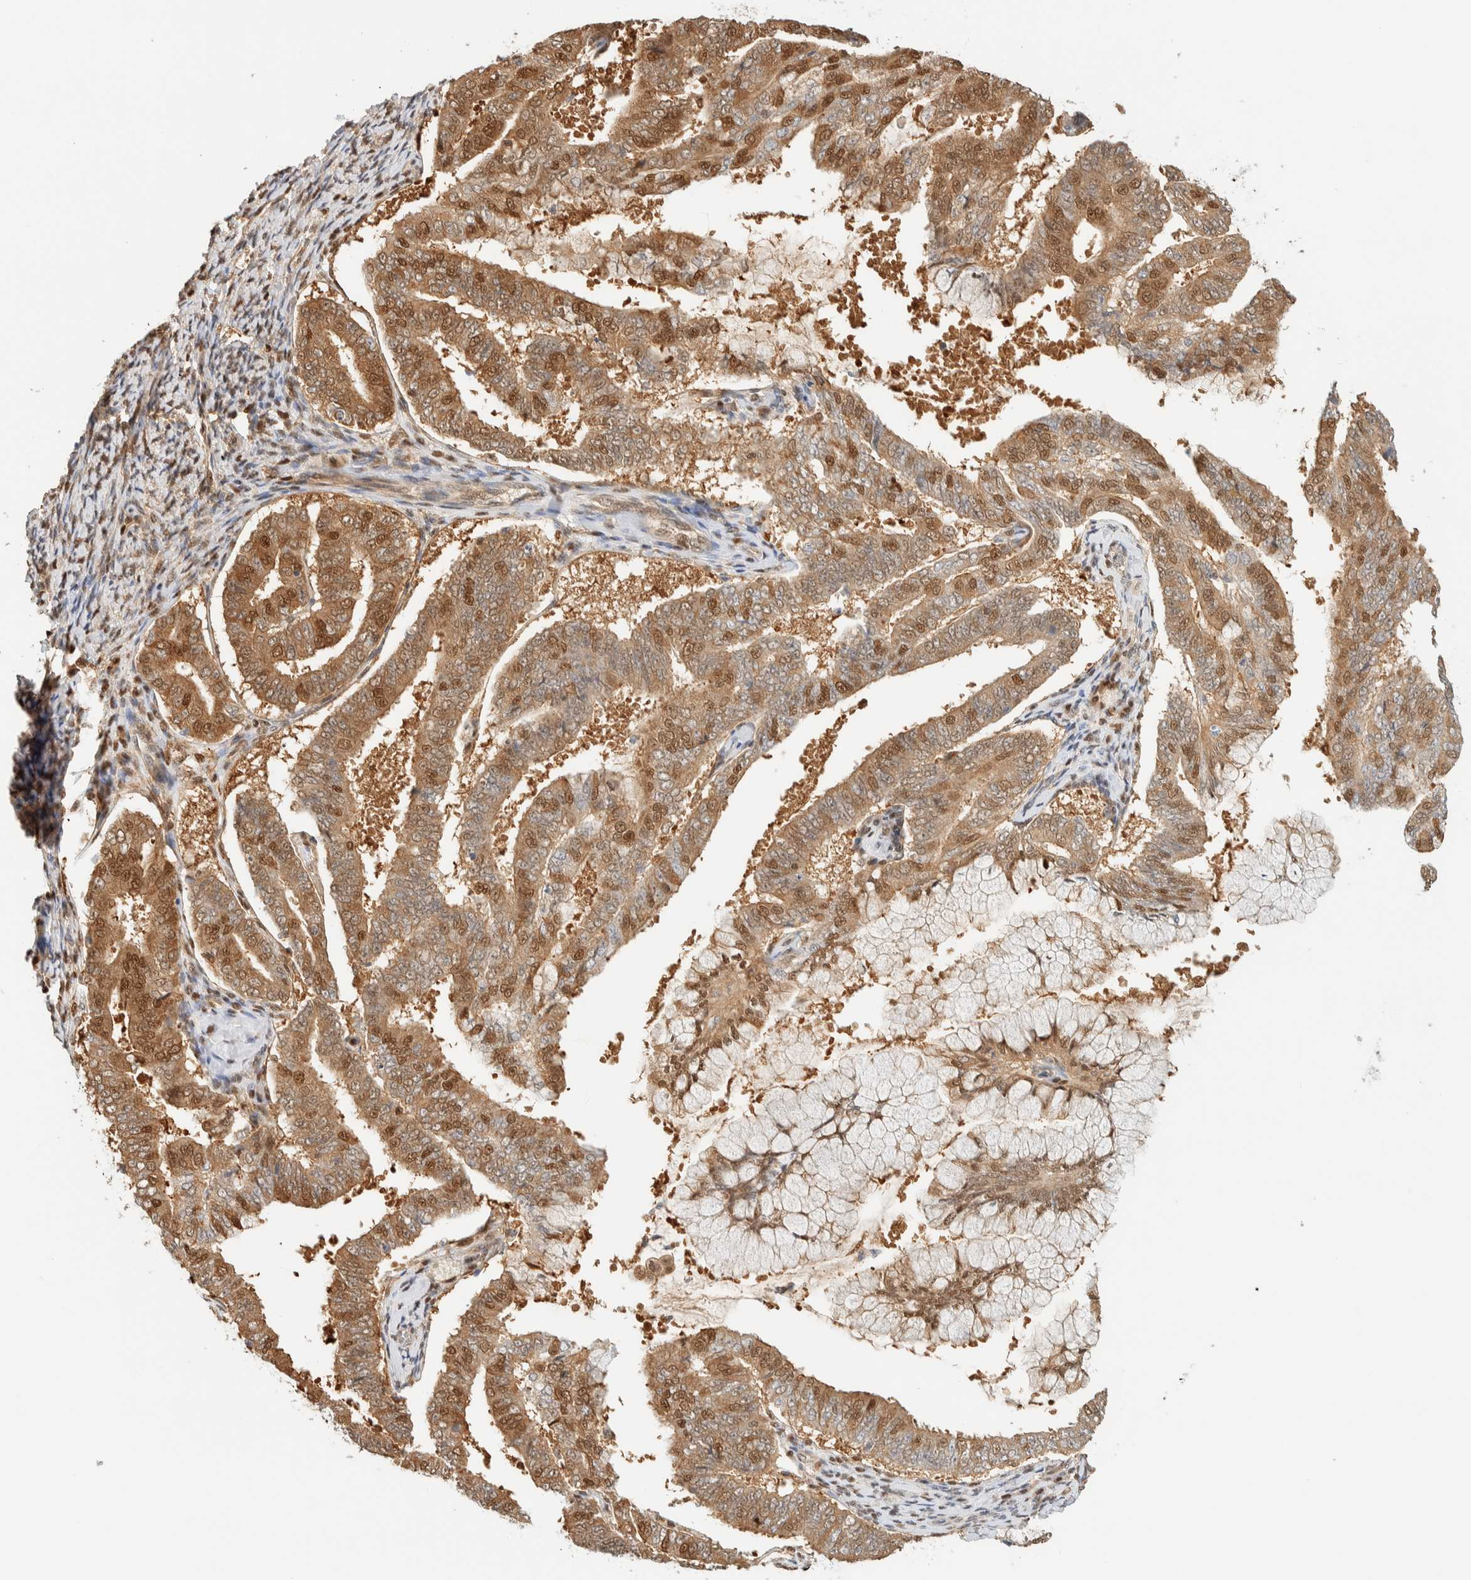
{"staining": {"intensity": "moderate", "quantity": ">75%", "location": "cytoplasmic/membranous,nuclear"}, "tissue": "endometrial cancer", "cell_type": "Tumor cells", "image_type": "cancer", "snomed": [{"axis": "morphology", "description": "Adenocarcinoma, NOS"}, {"axis": "topography", "description": "Endometrium"}], "caption": "The micrograph exhibits a brown stain indicating the presence of a protein in the cytoplasmic/membranous and nuclear of tumor cells in endometrial cancer.", "gene": "ZBTB37", "patient": {"sex": "female", "age": 63}}